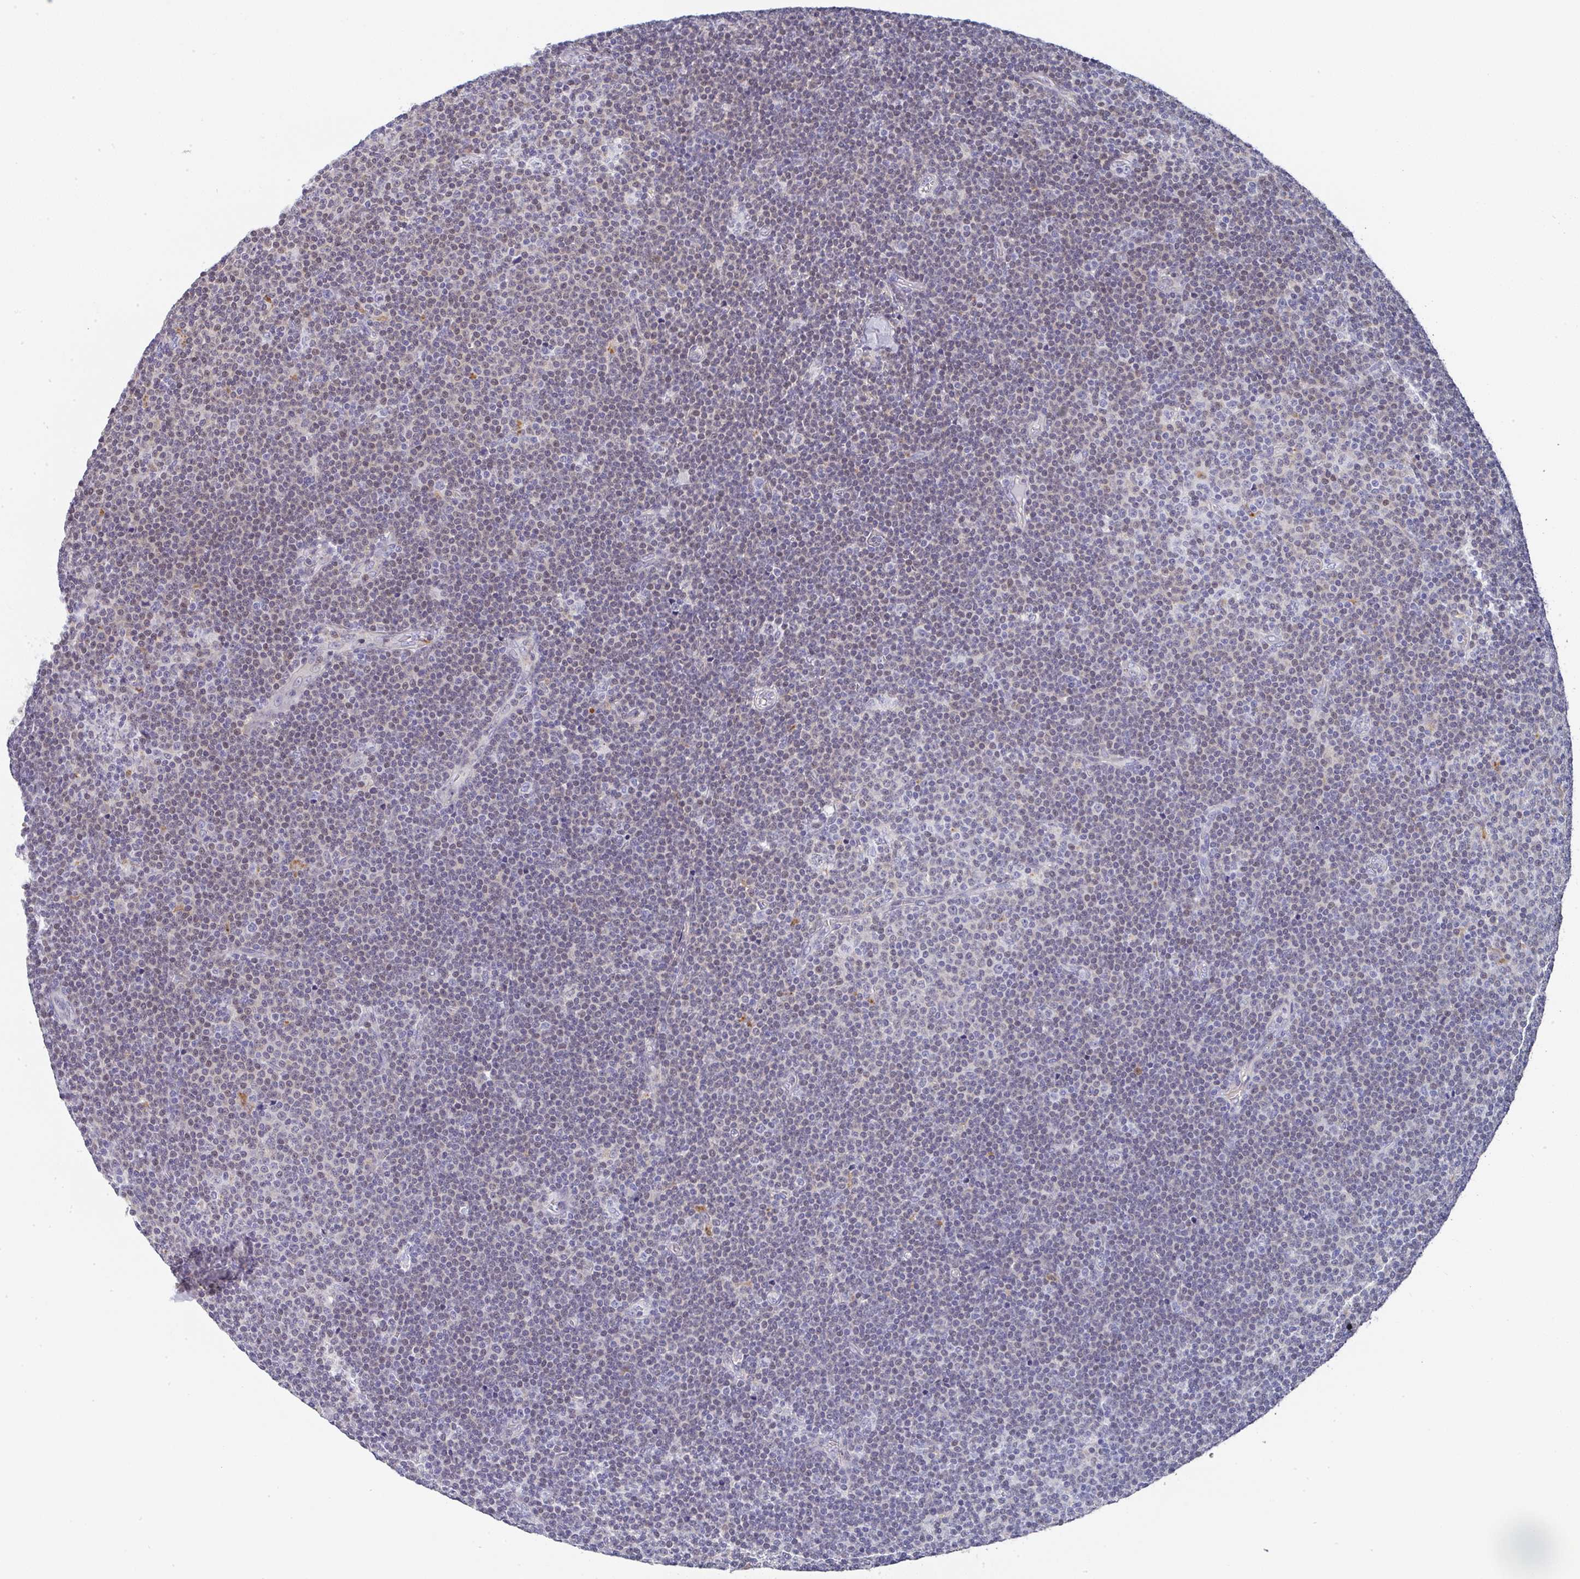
{"staining": {"intensity": "weak", "quantity": "<25%", "location": "nuclear"}, "tissue": "lymphoma", "cell_type": "Tumor cells", "image_type": "cancer", "snomed": [{"axis": "morphology", "description": "Malignant lymphoma, non-Hodgkin's type, Low grade"}, {"axis": "topography", "description": "Lymph node"}], "caption": "Tumor cells are negative for protein expression in human low-grade malignant lymphoma, non-Hodgkin's type.", "gene": "NCF1", "patient": {"sex": "male", "age": 48}}